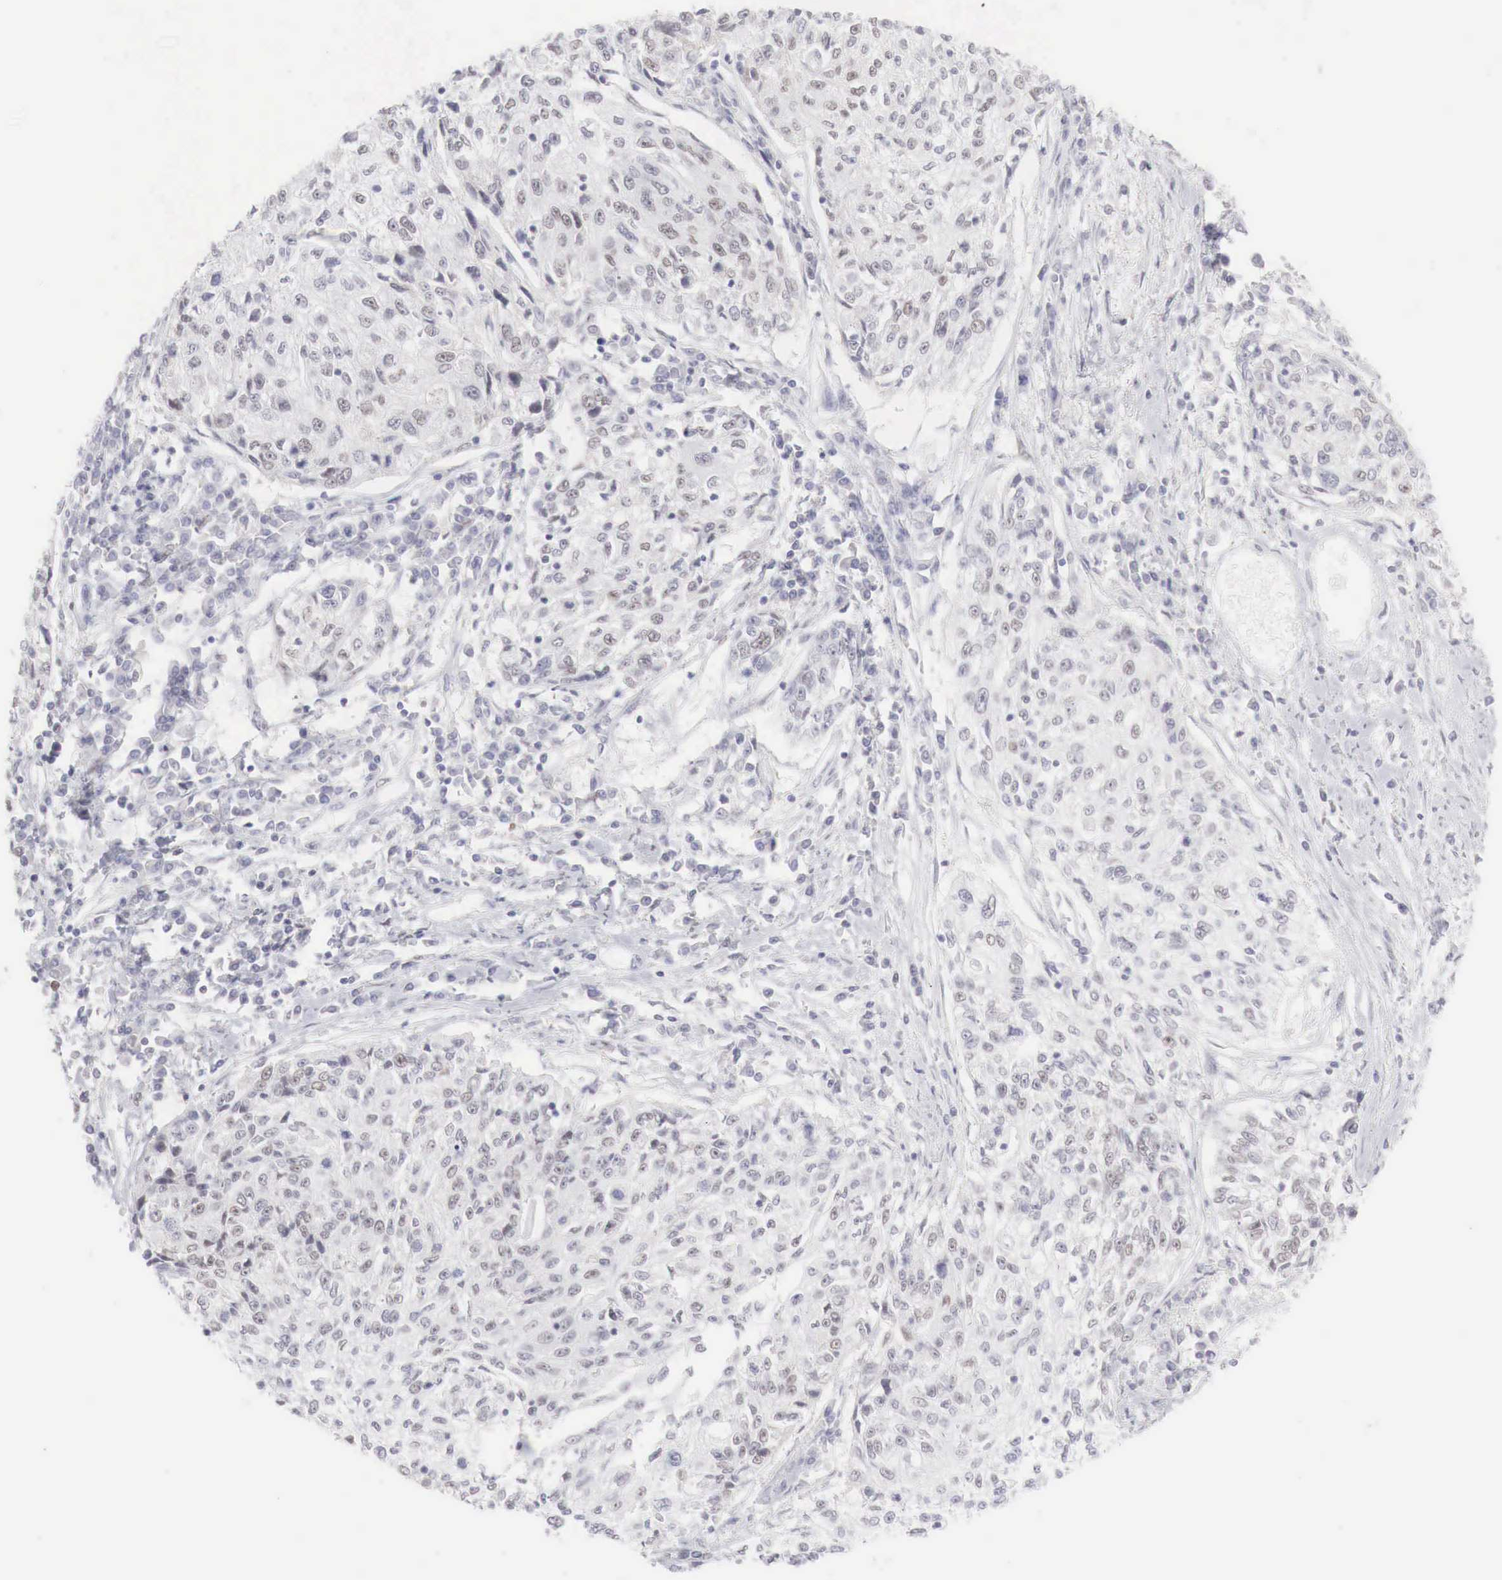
{"staining": {"intensity": "moderate", "quantity": "25%-75%", "location": "nuclear"}, "tissue": "cervical cancer", "cell_type": "Tumor cells", "image_type": "cancer", "snomed": [{"axis": "morphology", "description": "Squamous cell carcinoma, NOS"}, {"axis": "topography", "description": "Cervix"}], "caption": "Cervical cancer (squamous cell carcinoma) tissue displays moderate nuclear positivity in approximately 25%-75% of tumor cells", "gene": "FOXP2", "patient": {"sex": "female", "age": 57}}